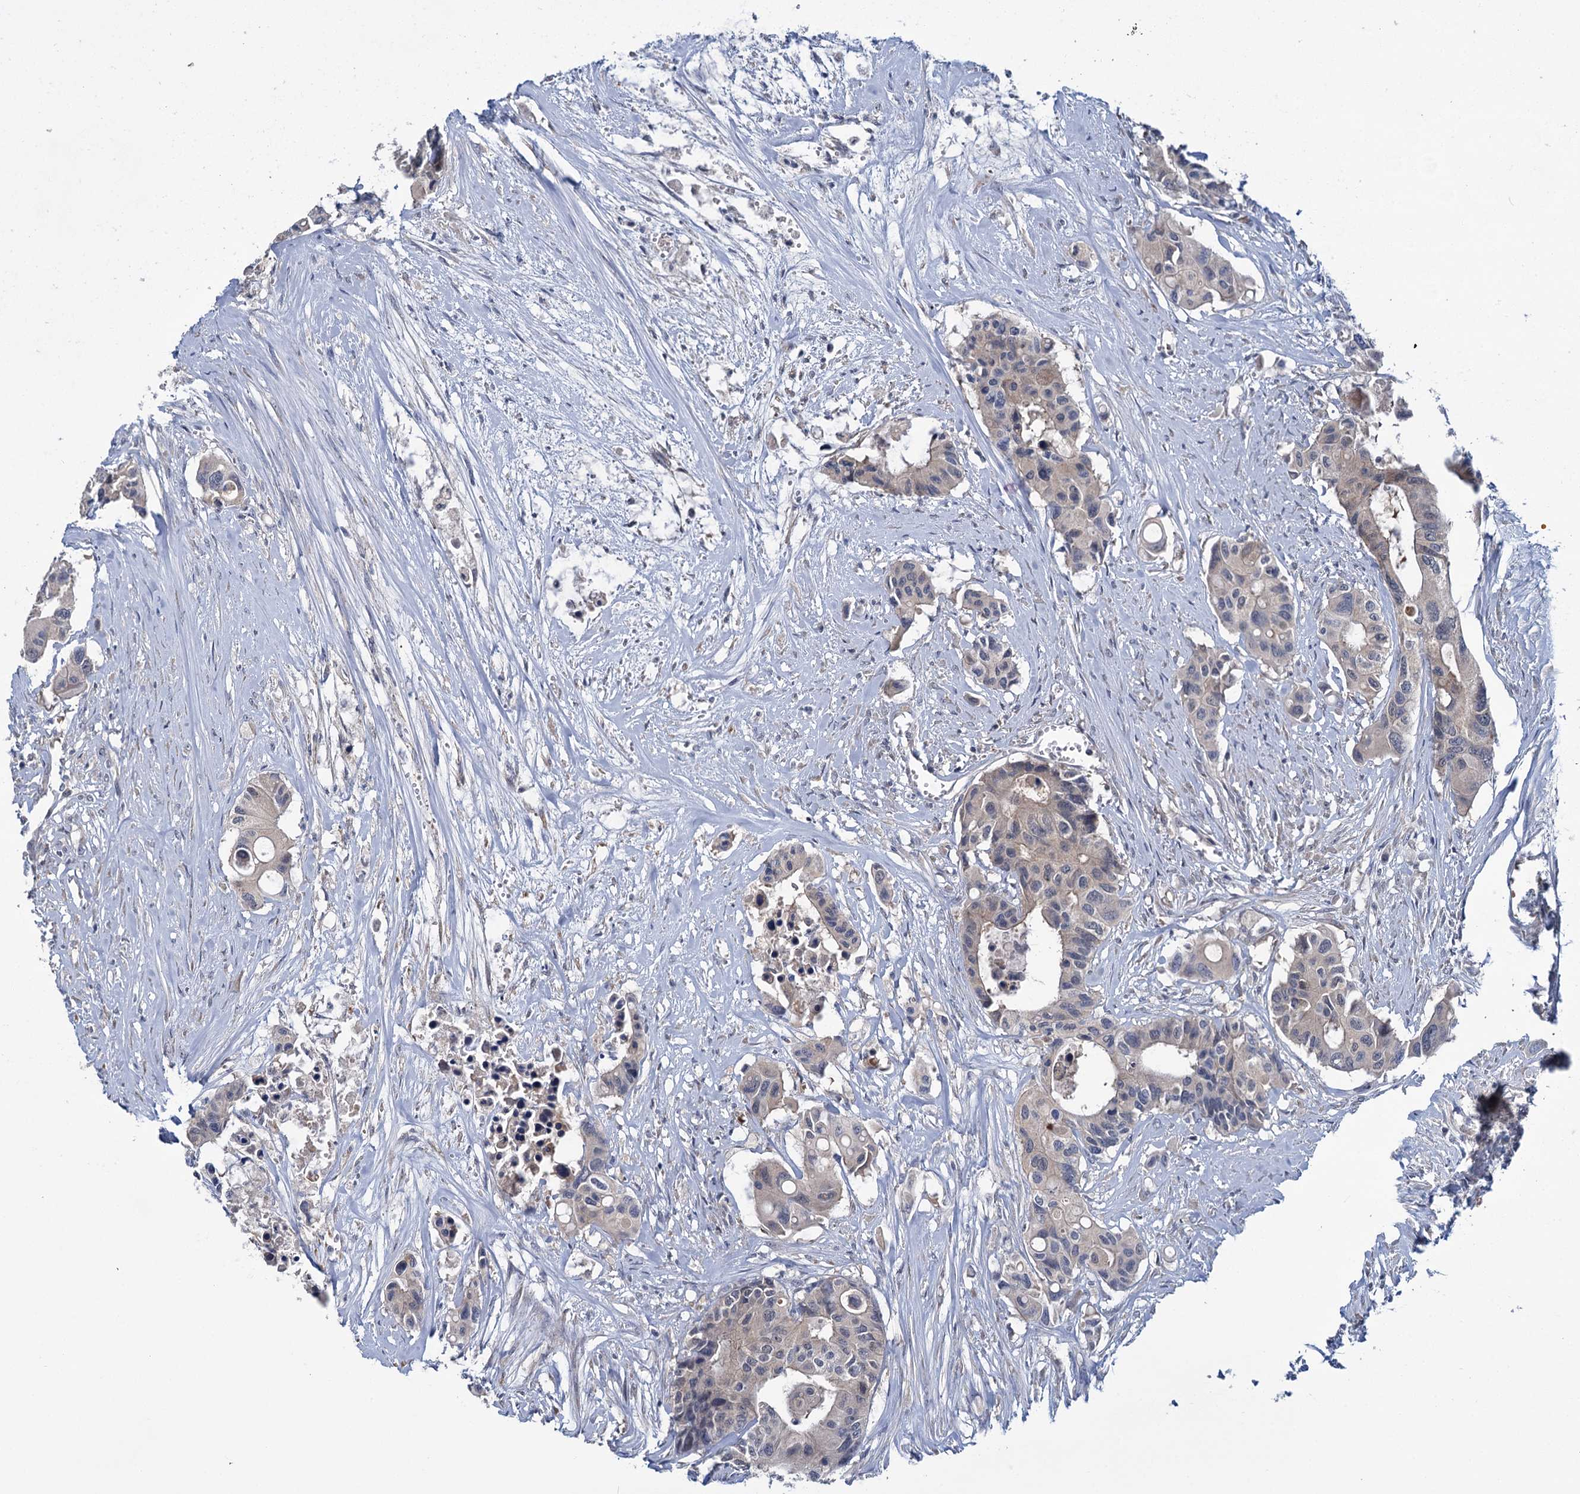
{"staining": {"intensity": "negative", "quantity": "none", "location": "none"}, "tissue": "colorectal cancer", "cell_type": "Tumor cells", "image_type": "cancer", "snomed": [{"axis": "morphology", "description": "Adenocarcinoma, NOS"}, {"axis": "topography", "description": "Colon"}], "caption": "DAB (3,3'-diaminobenzidine) immunohistochemical staining of colorectal cancer demonstrates no significant staining in tumor cells. Nuclei are stained in blue.", "gene": "ANKRD42", "patient": {"sex": "male", "age": 77}}